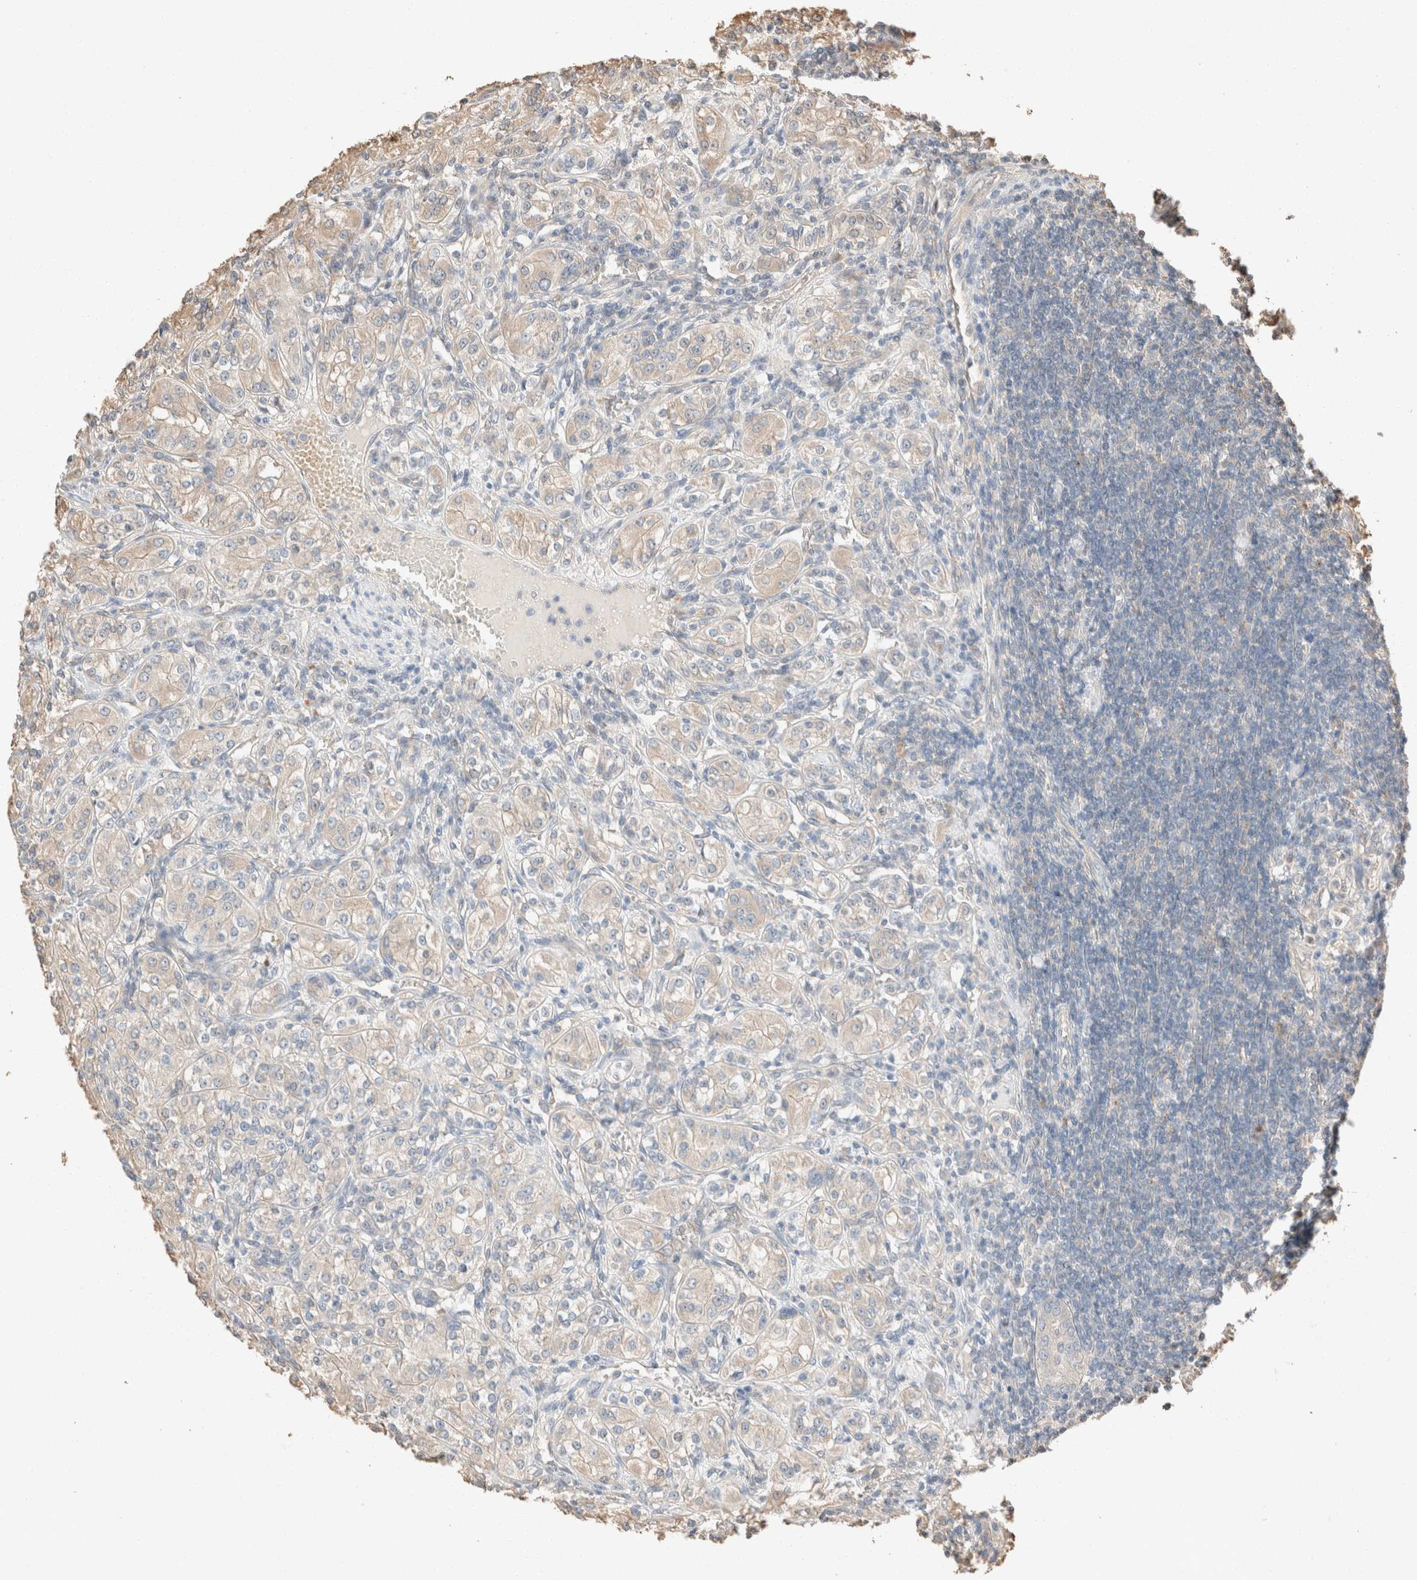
{"staining": {"intensity": "weak", "quantity": "25%-75%", "location": "cytoplasmic/membranous"}, "tissue": "renal cancer", "cell_type": "Tumor cells", "image_type": "cancer", "snomed": [{"axis": "morphology", "description": "Adenocarcinoma, NOS"}, {"axis": "topography", "description": "Kidney"}], "caption": "The histopathology image reveals a brown stain indicating the presence of a protein in the cytoplasmic/membranous of tumor cells in adenocarcinoma (renal). (IHC, brightfield microscopy, high magnification).", "gene": "TUBD1", "patient": {"sex": "male", "age": 77}}